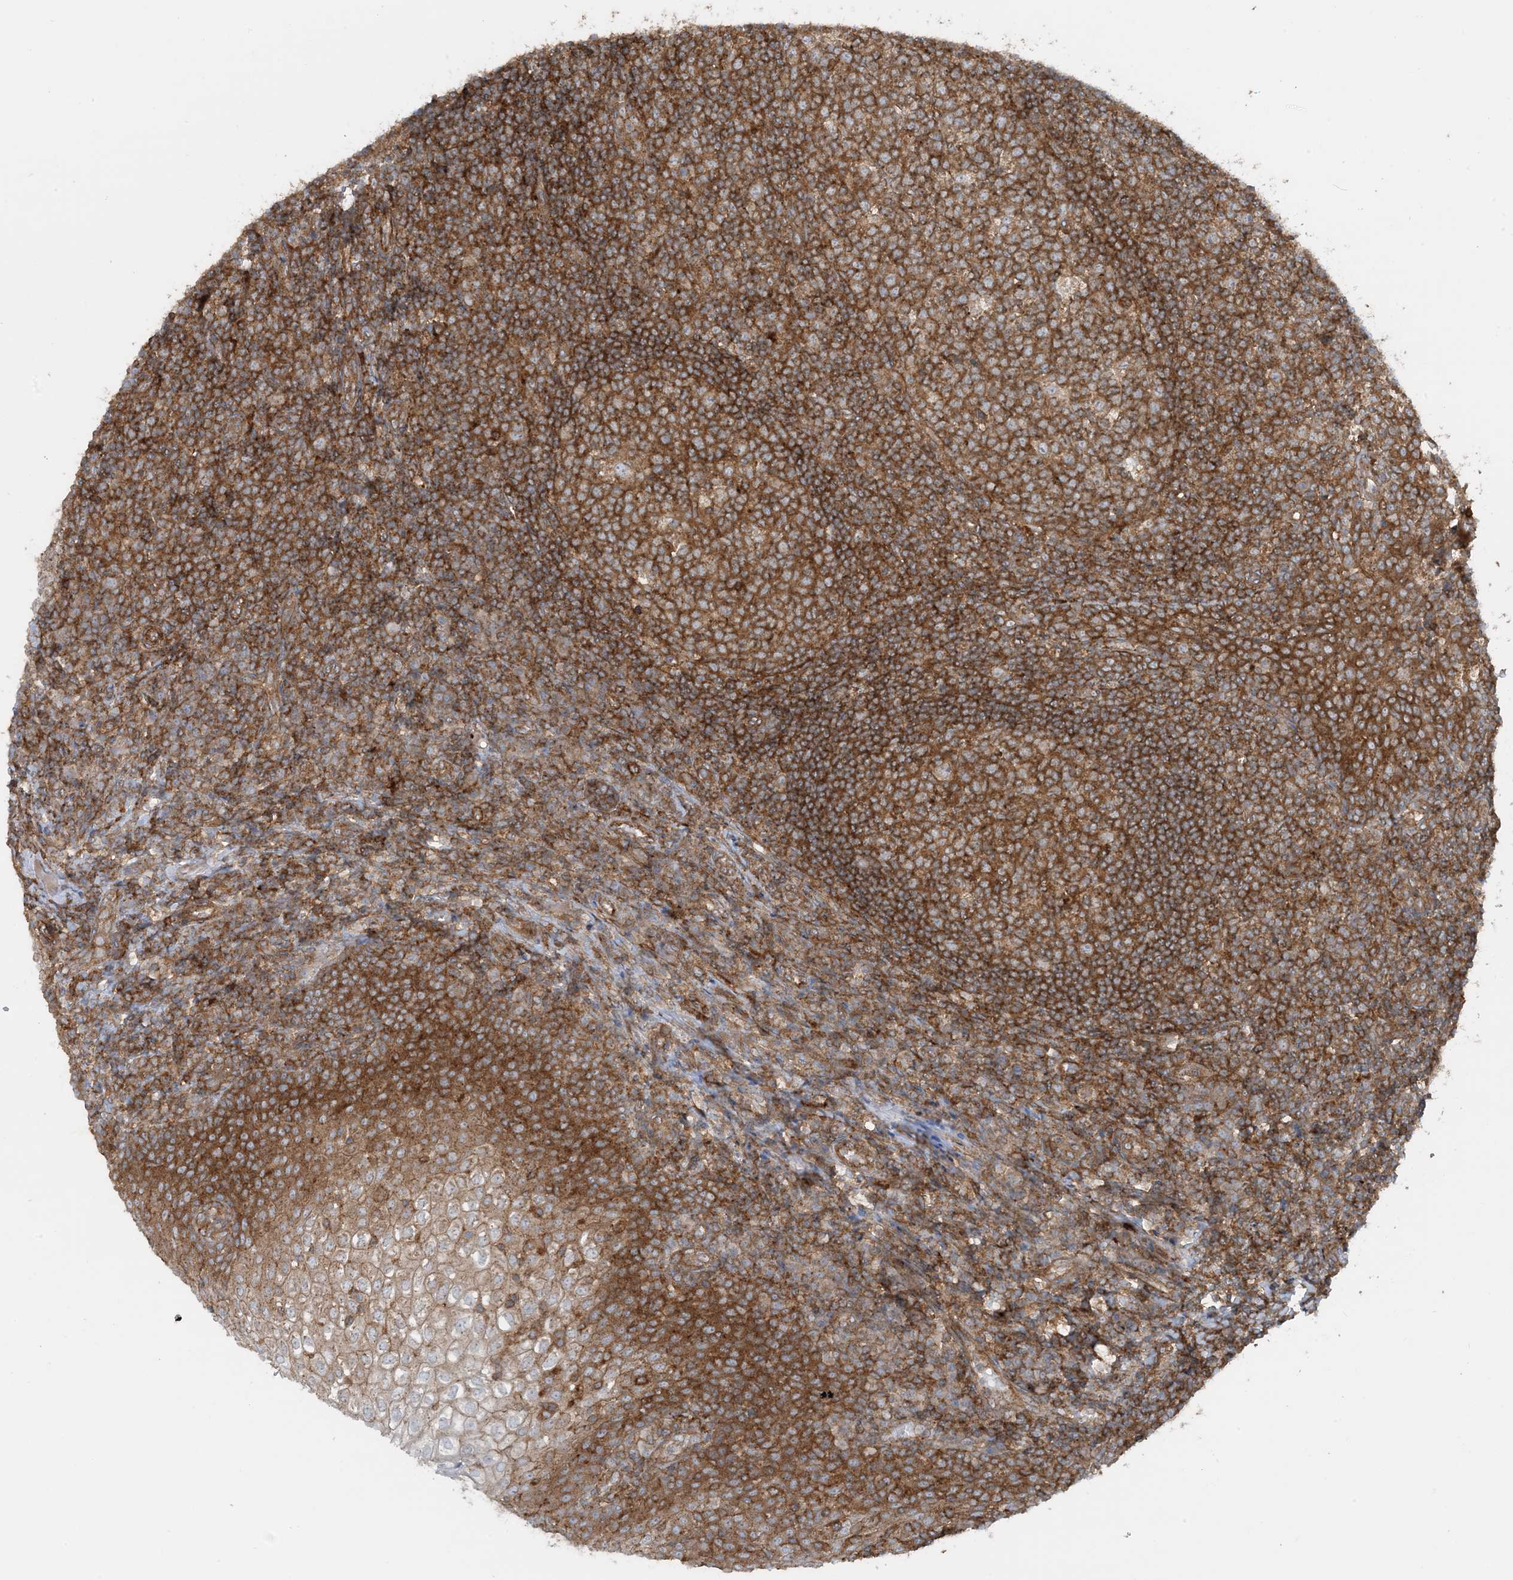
{"staining": {"intensity": "strong", "quantity": ">75%", "location": "cytoplasmic/membranous"}, "tissue": "tonsil", "cell_type": "Germinal center cells", "image_type": "normal", "snomed": [{"axis": "morphology", "description": "Normal tissue, NOS"}, {"axis": "topography", "description": "Tonsil"}], "caption": "This histopathology image reveals benign tonsil stained with immunohistochemistry to label a protein in brown. The cytoplasmic/membranous of germinal center cells show strong positivity for the protein. Nuclei are counter-stained blue.", "gene": "STAM2", "patient": {"sex": "female", "age": 19}}